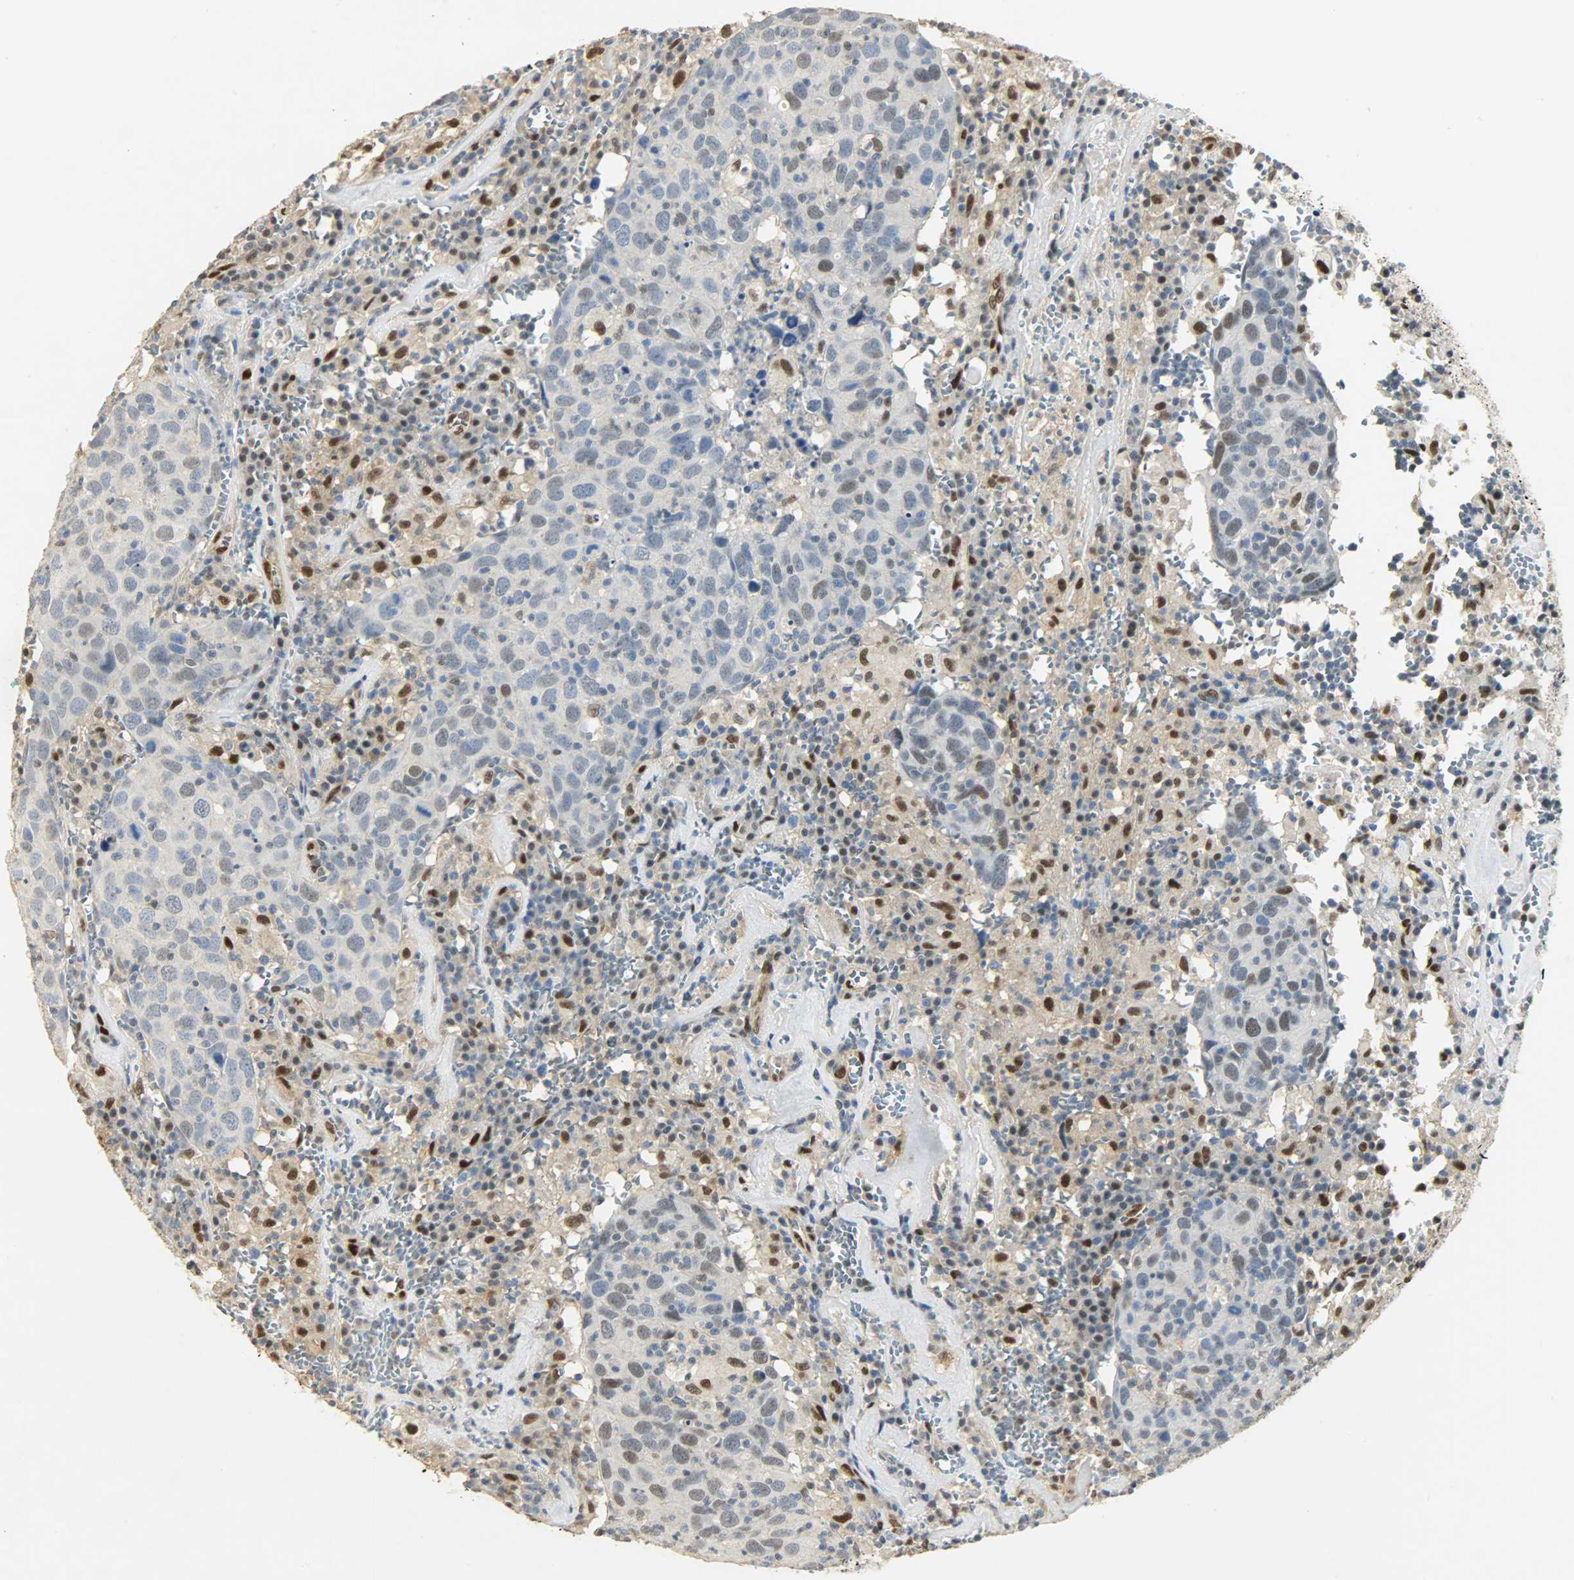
{"staining": {"intensity": "strong", "quantity": ">75%", "location": "nuclear"}, "tissue": "head and neck cancer", "cell_type": "Tumor cells", "image_type": "cancer", "snomed": [{"axis": "morphology", "description": "Adenocarcinoma, NOS"}, {"axis": "topography", "description": "Salivary gland"}, {"axis": "topography", "description": "Head-Neck"}], "caption": "This image demonstrates head and neck cancer (adenocarcinoma) stained with immunohistochemistry to label a protein in brown. The nuclear of tumor cells show strong positivity for the protein. Nuclei are counter-stained blue.", "gene": "NPEPL1", "patient": {"sex": "female", "age": 65}}